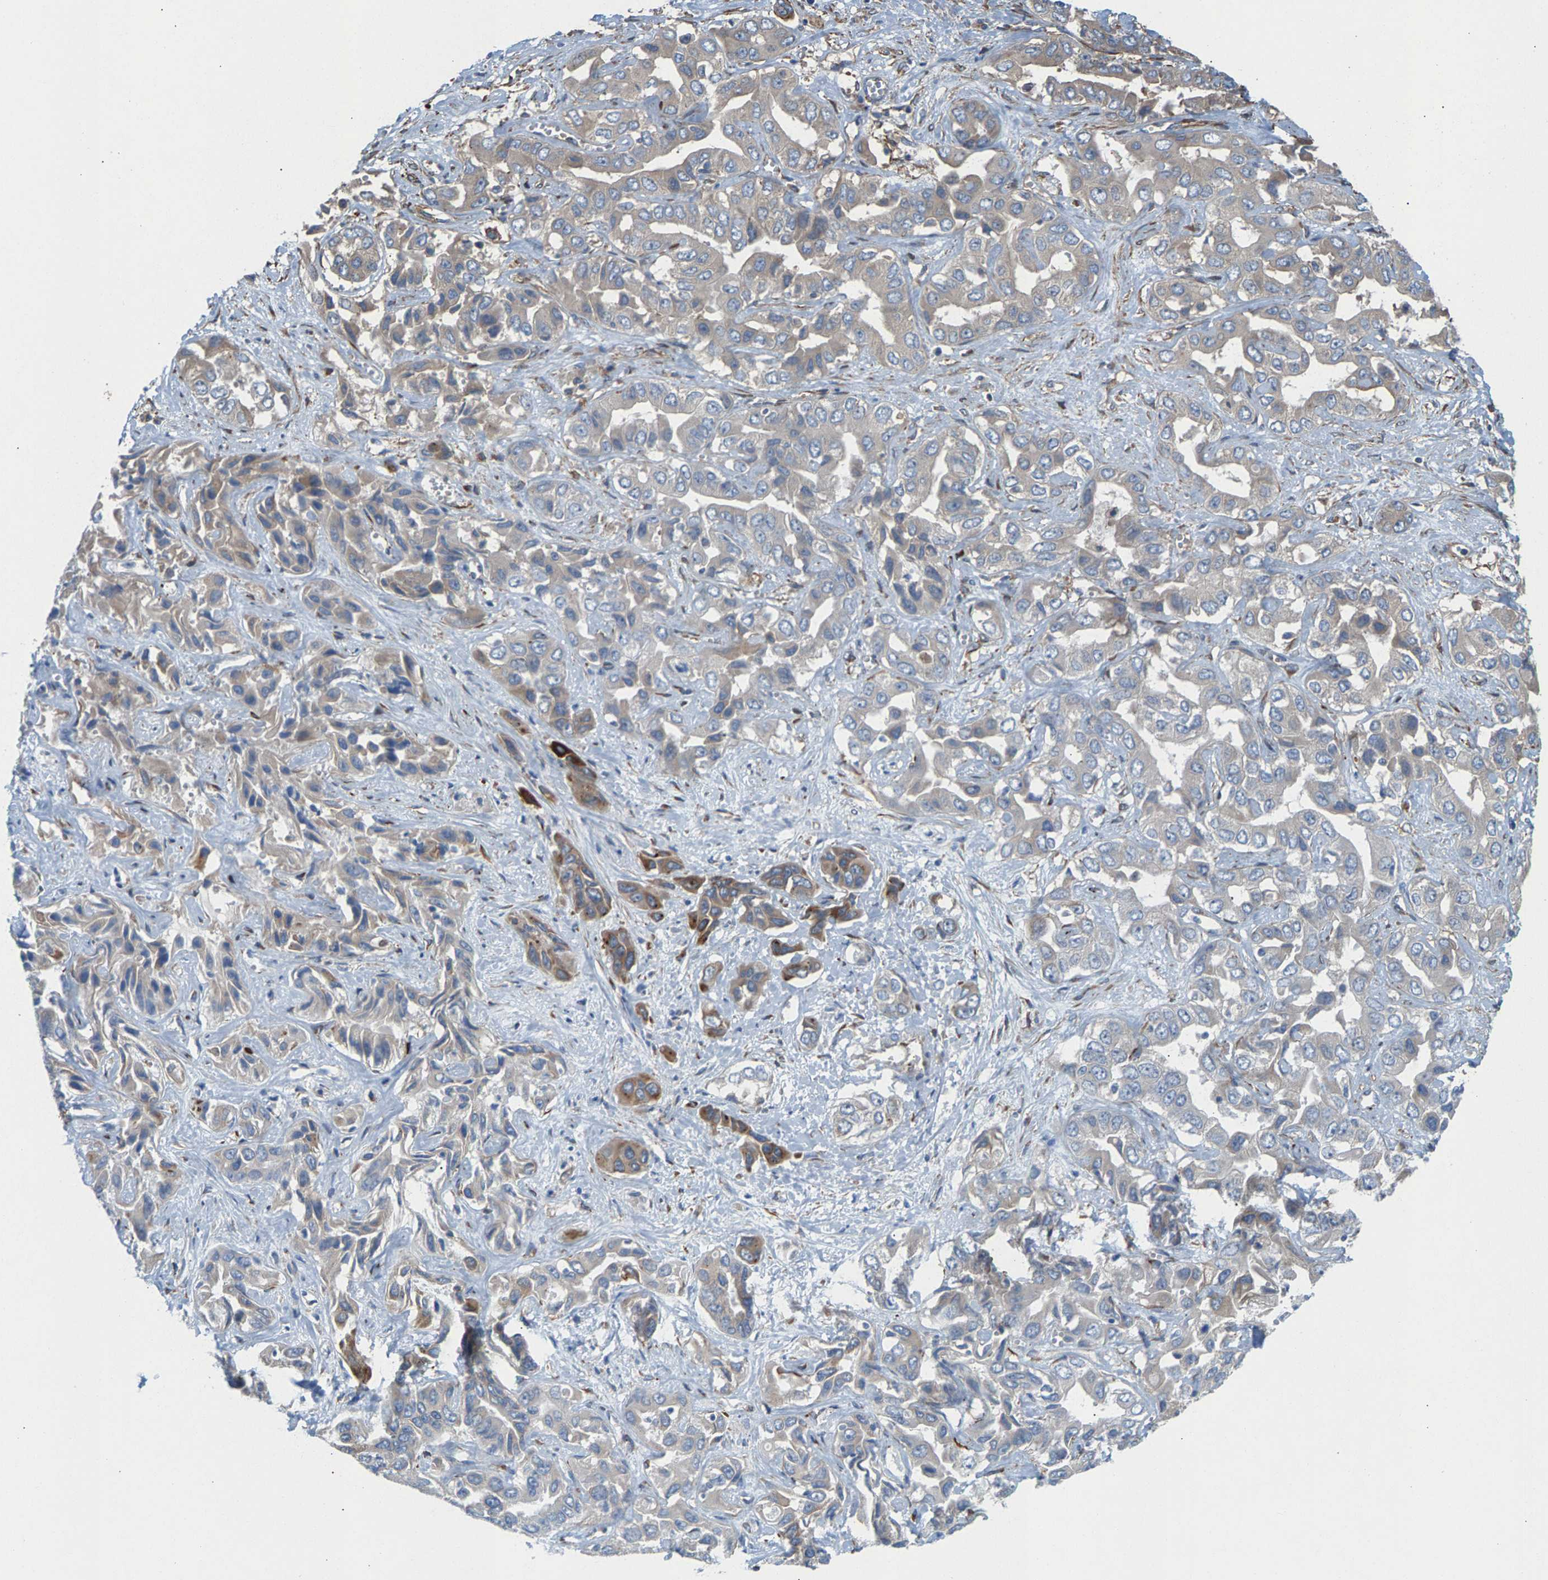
{"staining": {"intensity": "weak", "quantity": "25%-75%", "location": "cytoplasmic/membranous"}, "tissue": "liver cancer", "cell_type": "Tumor cells", "image_type": "cancer", "snomed": [{"axis": "morphology", "description": "Cholangiocarcinoma"}, {"axis": "topography", "description": "Liver"}], "caption": "Brown immunohistochemical staining in liver cancer (cholangiocarcinoma) reveals weak cytoplasmic/membranous positivity in approximately 25%-75% of tumor cells.", "gene": "PDCL", "patient": {"sex": "female", "age": 52}}